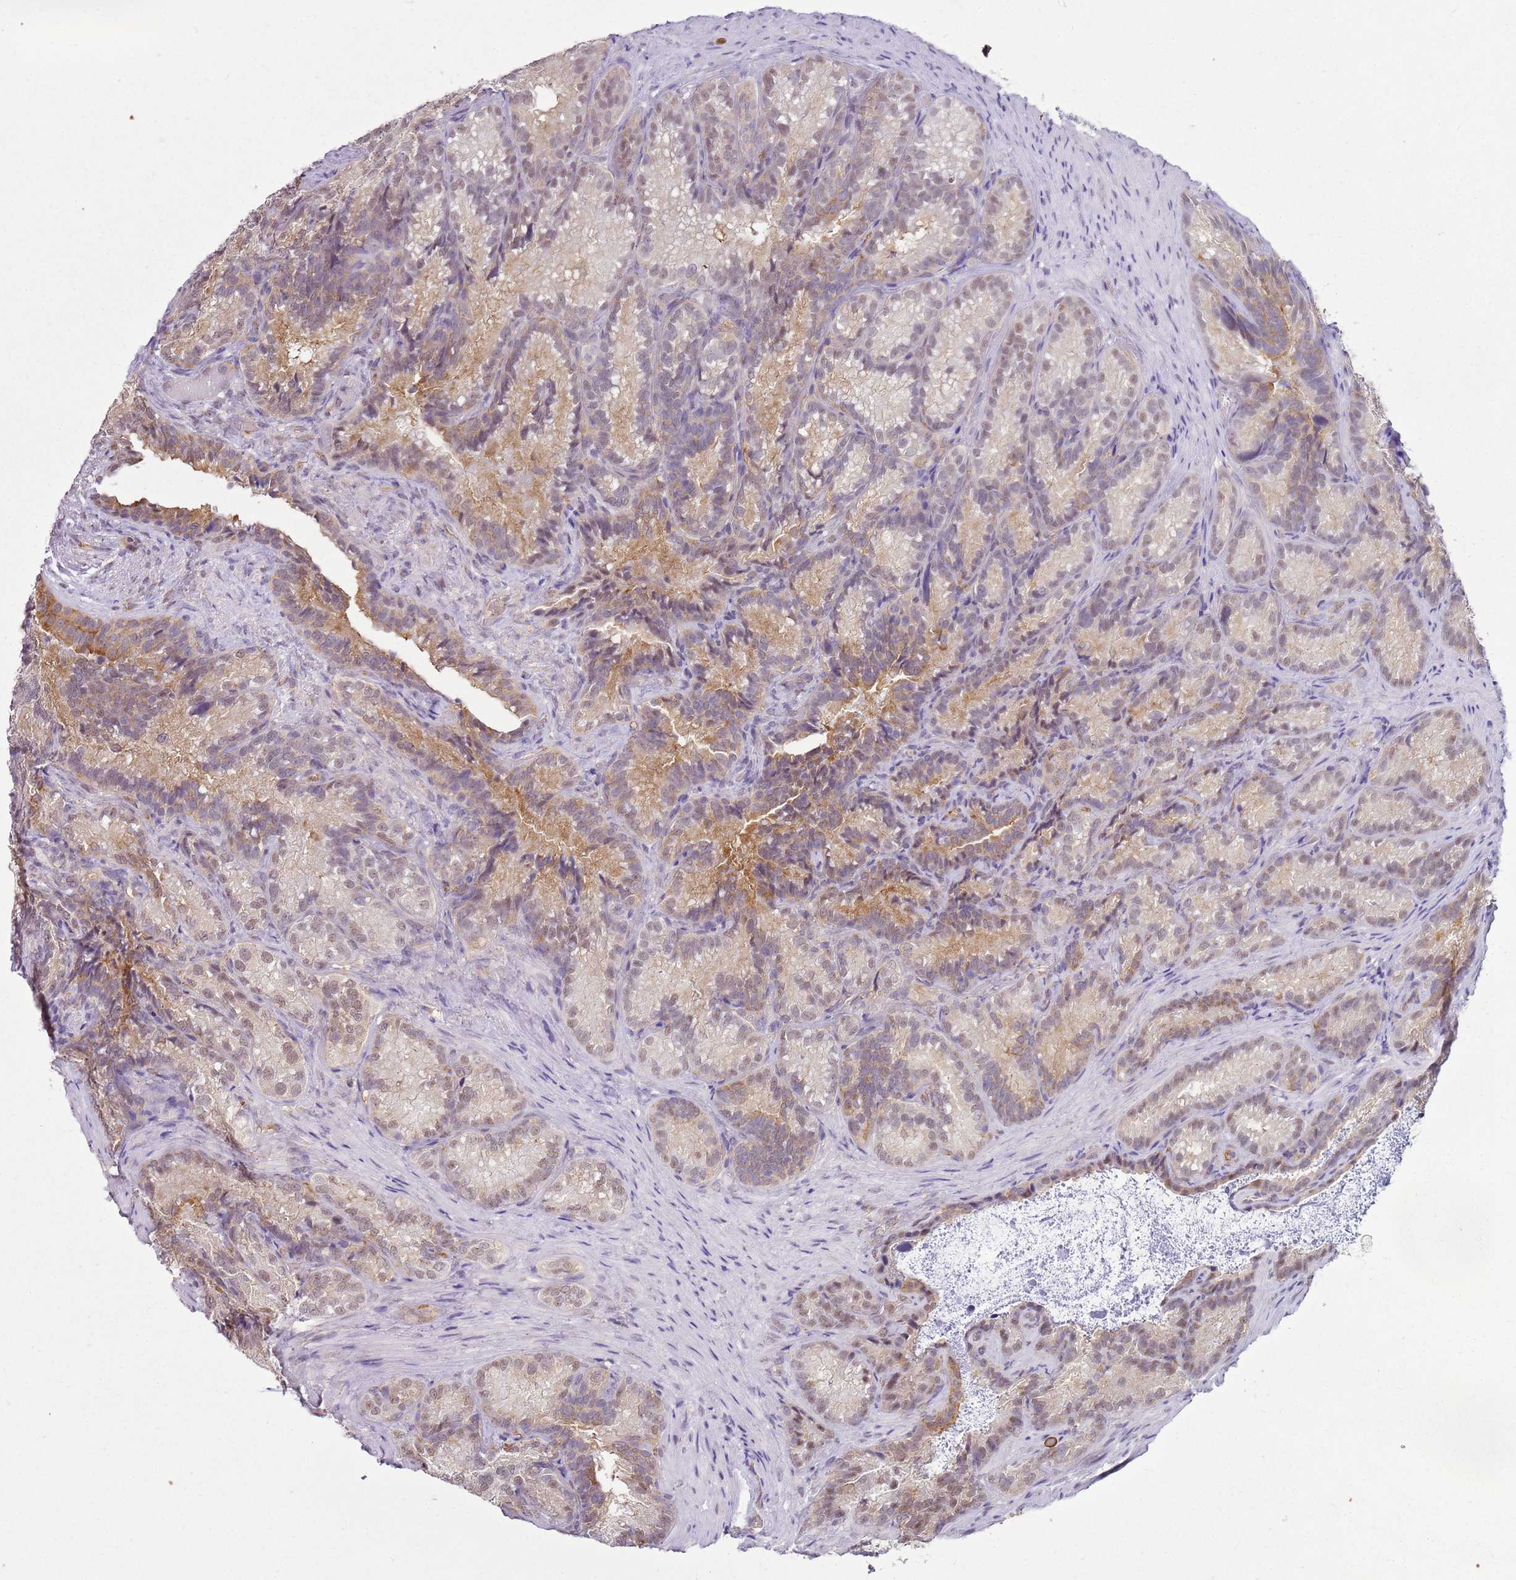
{"staining": {"intensity": "moderate", "quantity": "25%-75%", "location": "cytoplasmic/membranous,nuclear"}, "tissue": "seminal vesicle", "cell_type": "Glandular cells", "image_type": "normal", "snomed": [{"axis": "morphology", "description": "Normal tissue, NOS"}, {"axis": "topography", "description": "Seminal veicle"}], "caption": "Immunohistochemical staining of normal human seminal vesicle exhibits moderate cytoplasmic/membranous,nuclear protein positivity in approximately 25%-75% of glandular cells.", "gene": "GABRE", "patient": {"sex": "male", "age": 58}}